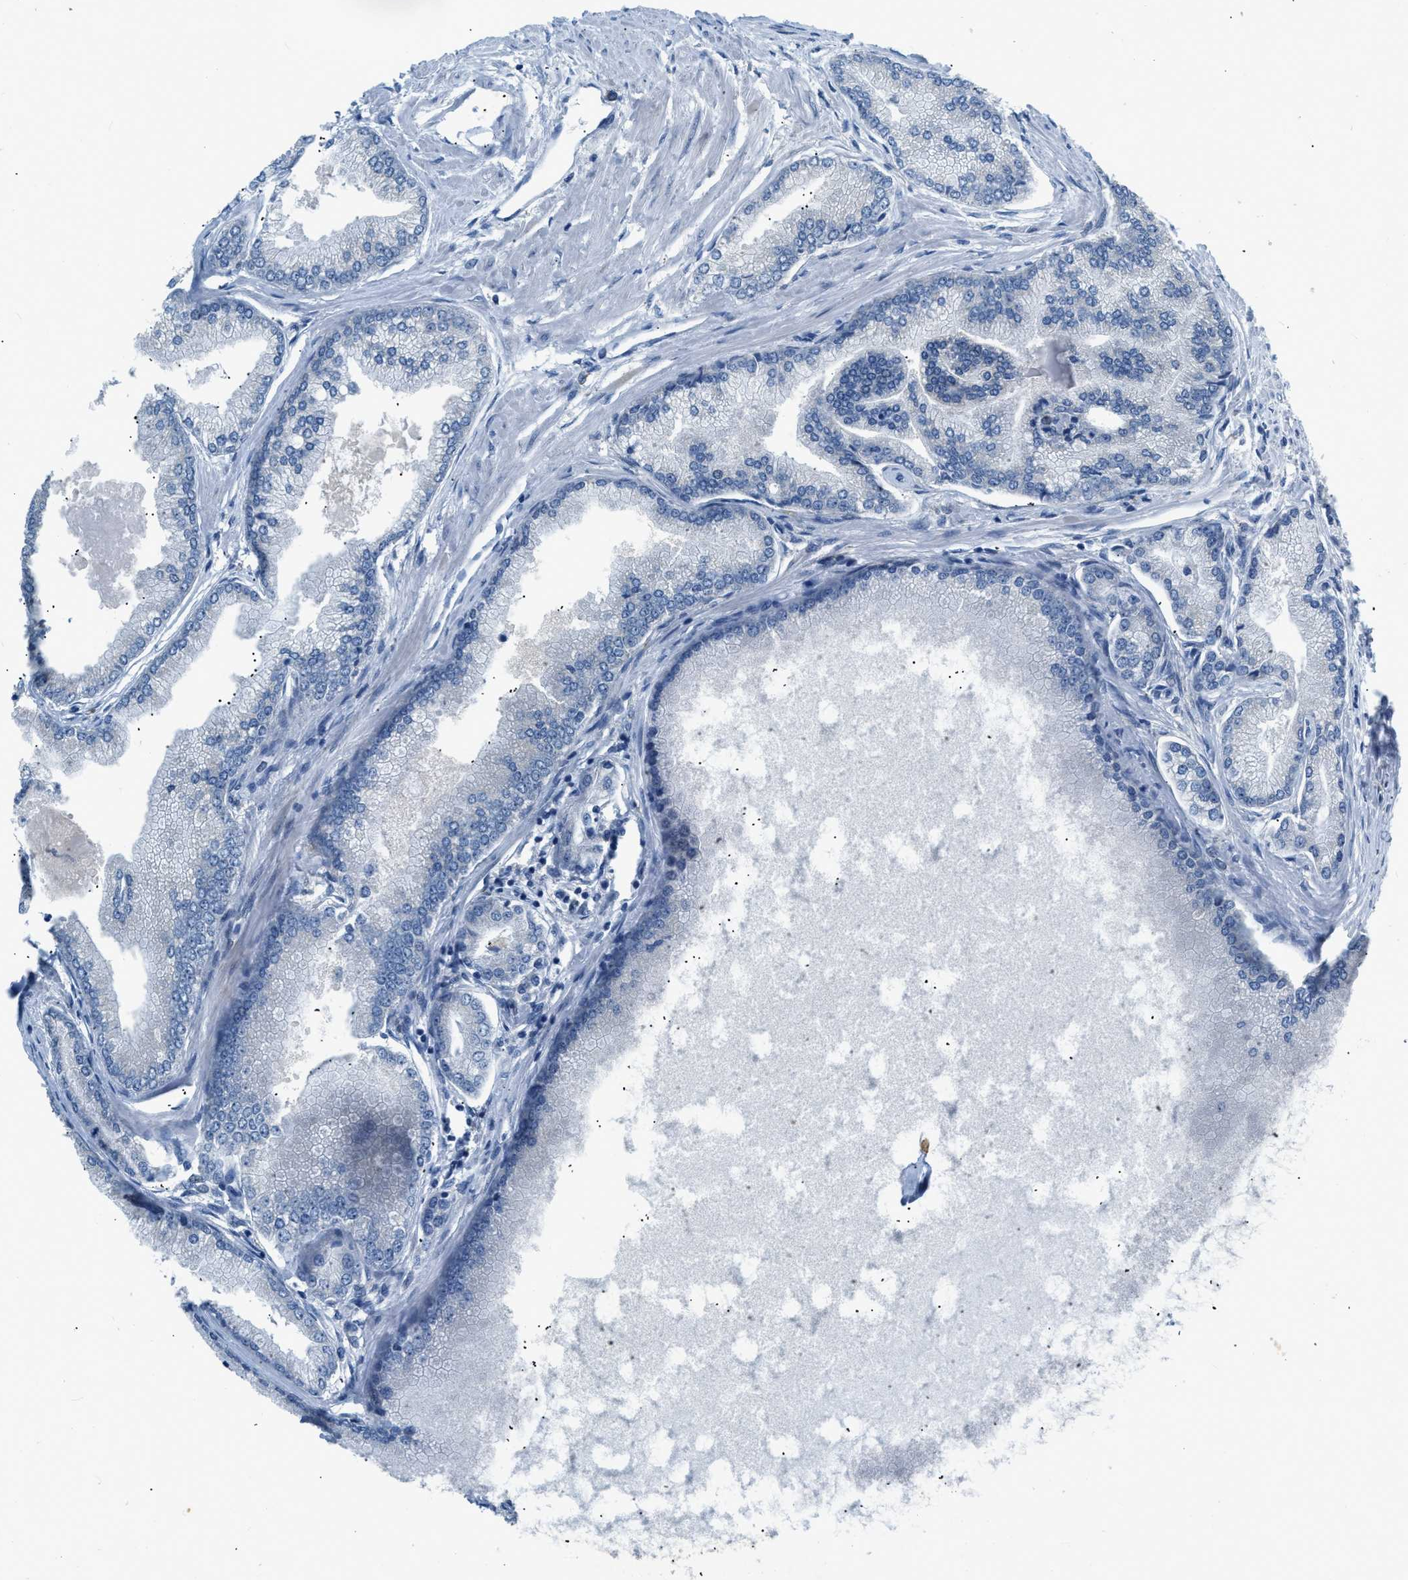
{"staining": {"intensity": "negative", "quantity": "none", "location": "none"}, "tissue": "prostate cancer", "cell_type": "Tumor cells", "image_type": "cancer", "snomed": [{"axis": "morphology", "description": "Adenocarcinoma, High grade"}, {"axis": "topography", "description": "Prostate"}], "caption": "The image reveals no staining of tumor cells in prostate cancer.", "gene": "ZNF408", "patient": {"sex": "male", "age": 61}}